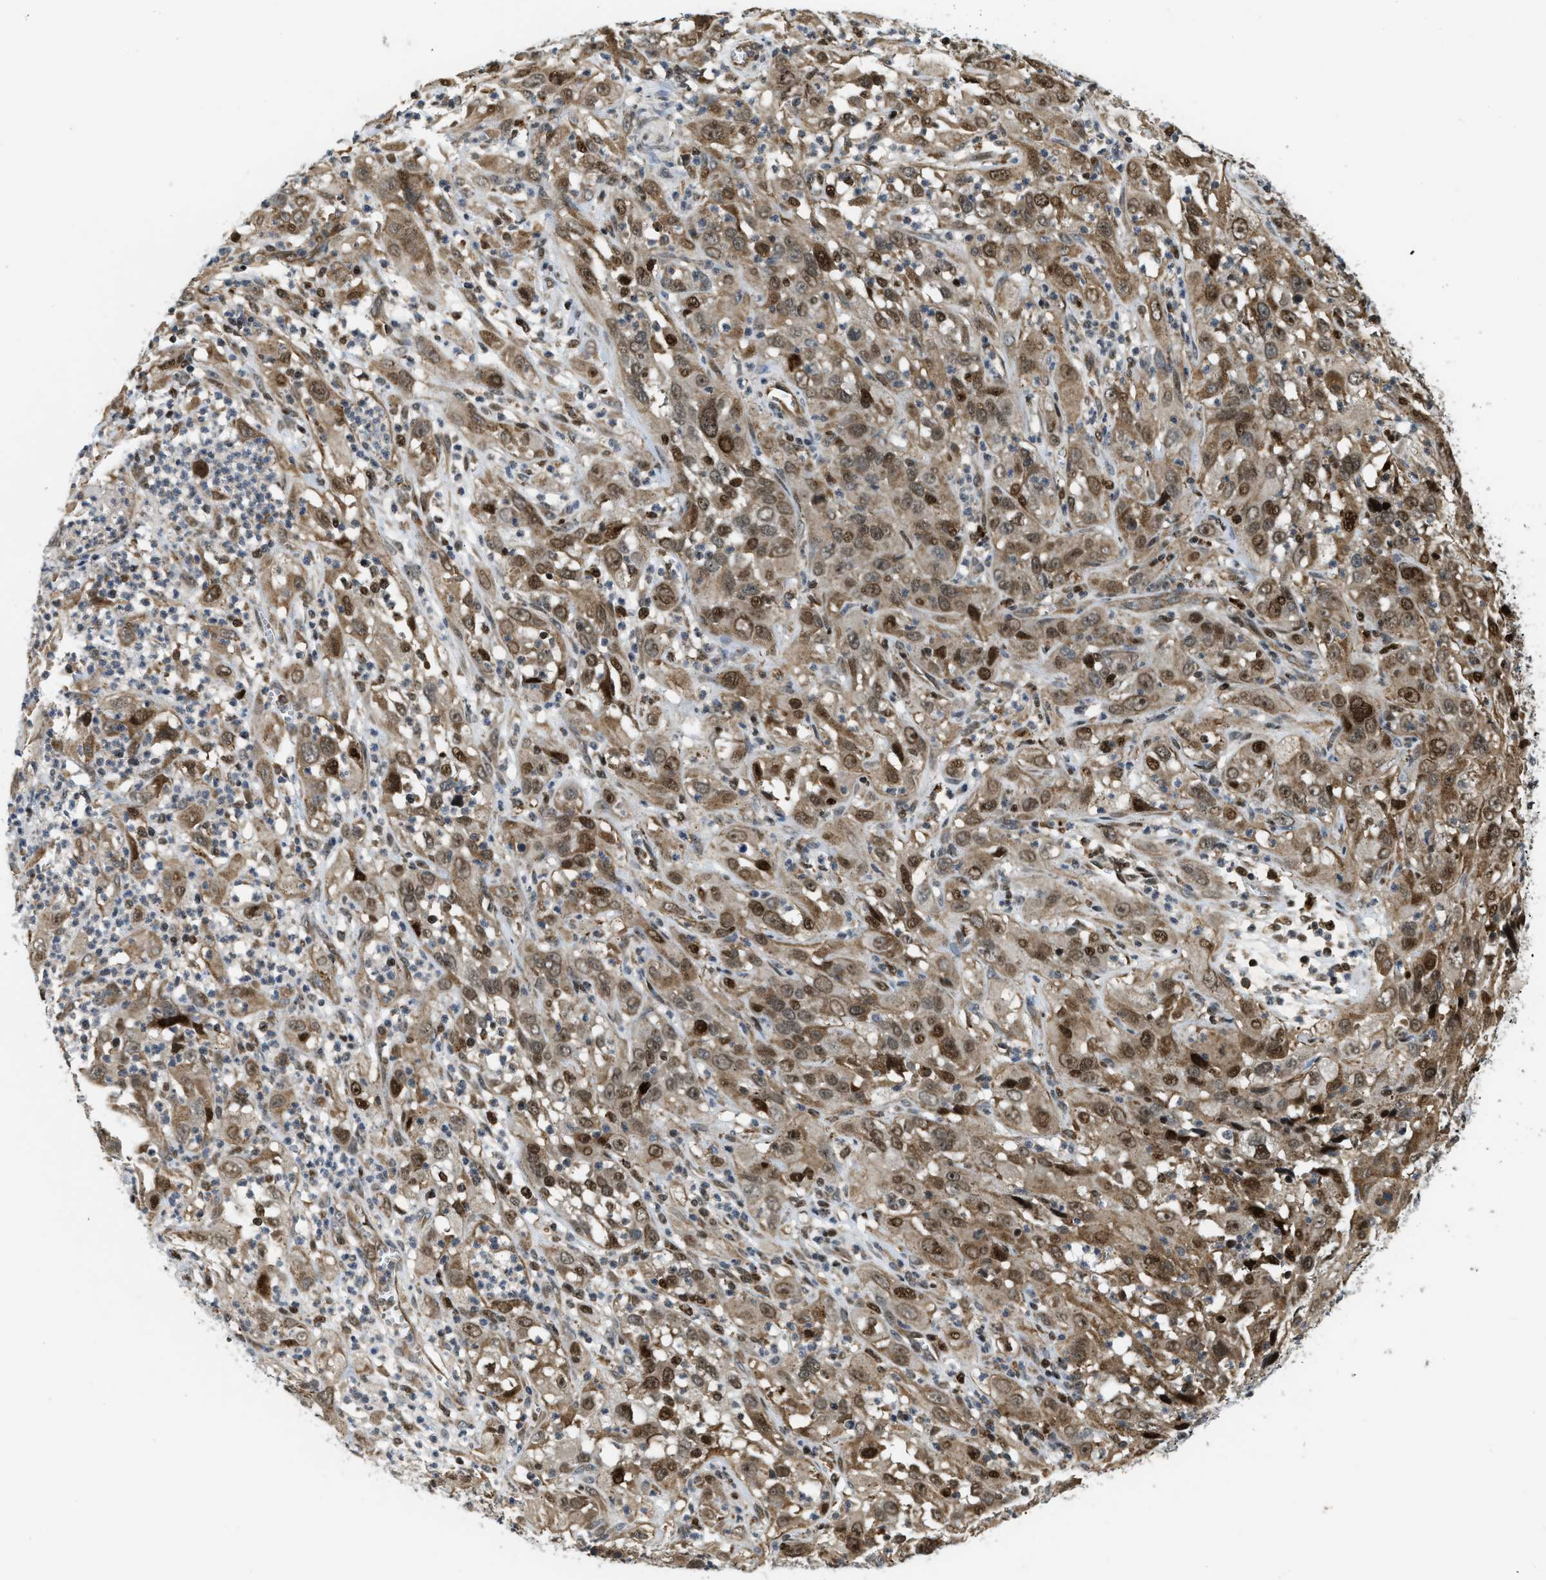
{"staining": {"intensity": "moderate", "quantity": ">75%", "location": "cytoplasmic/membranous,nuclear"}, "tissue": "cervical cancer", "cell_type": "Tumor cells", "image_type": "cancer", "snomed": [{"axis": "morphology", "description": "Squamous cell carcinoma, NOS"}, {"axis": "topography", "description": "Cervix"}], "caption": "Immunohistochemistry (IHC) of cervical cancer (squamous cell carcinoma) shows medium levels of moderate cytoplasmic/membranous and nuclear staining in about >75% of tumor cells. (Stains: DAB (3,3'-diaminobenzidine) in brown, nuclei in blue, Microscopy: brightfield microscopy at high magnification).", "gene": "LTA4H", "patient": {"sex": "female", "age": 32}}